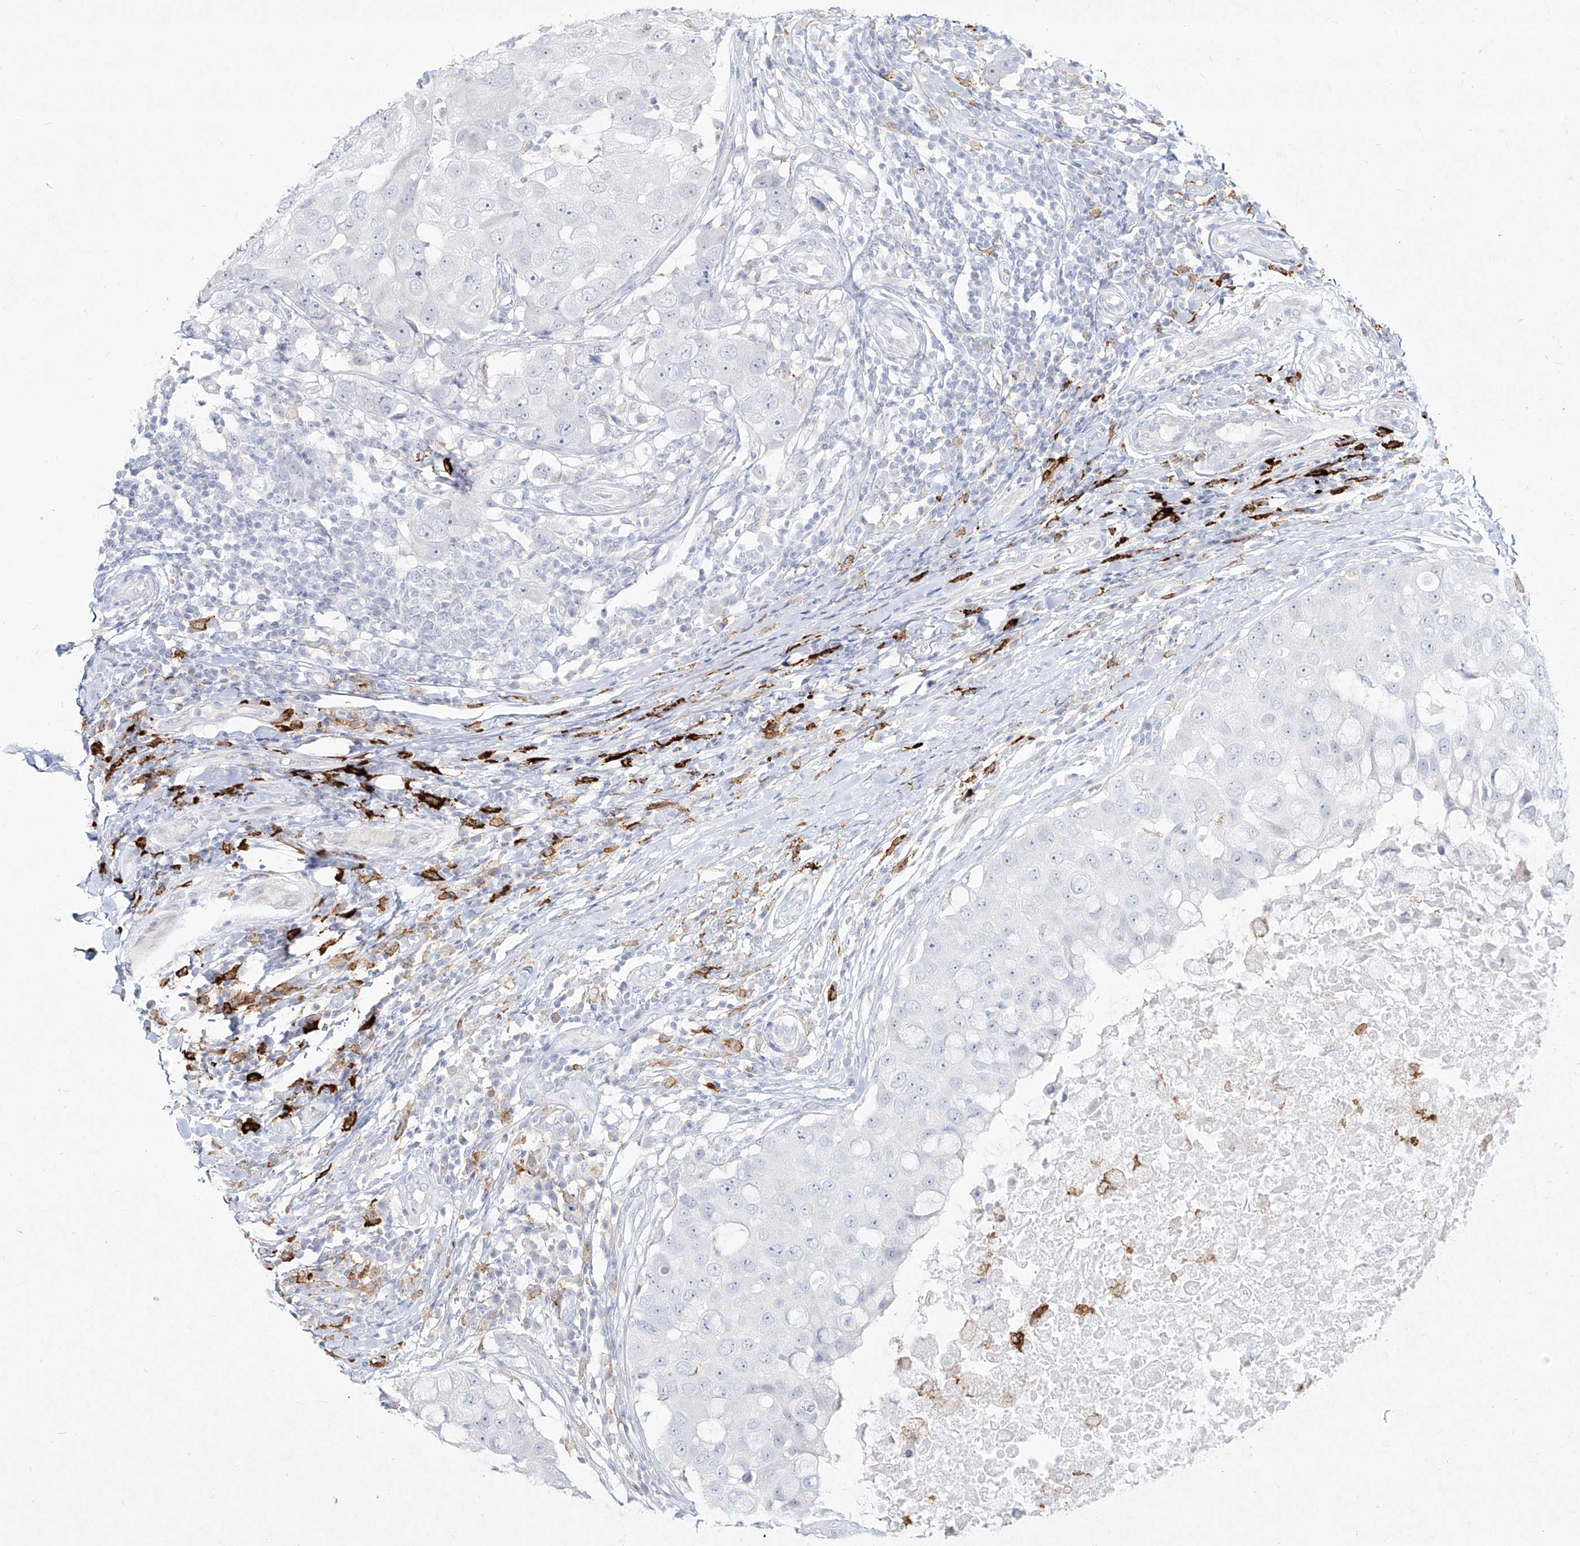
{"staining": {"intensity": "negative", "quantity": "none", "location": "none"}, "tissue": "breast cancer", "cell_type": "Tumor cells", "image_type": "cancer", "snomed": [{"axis": "morphology", "description": "Duct carcinoma"}, {"axis": "topography", "description": "Breast"}], "caption": "Histopathology image shows no significant protein staining in tumor cells of intraductal carcinoma (breast). Brightfield microscopy of immunohistochemistry stained with DAB (brown) and hematoxylin (blue), captured at high magnification.", "gene": "CD209", "patient": {"sex": "female", "age": 27}}